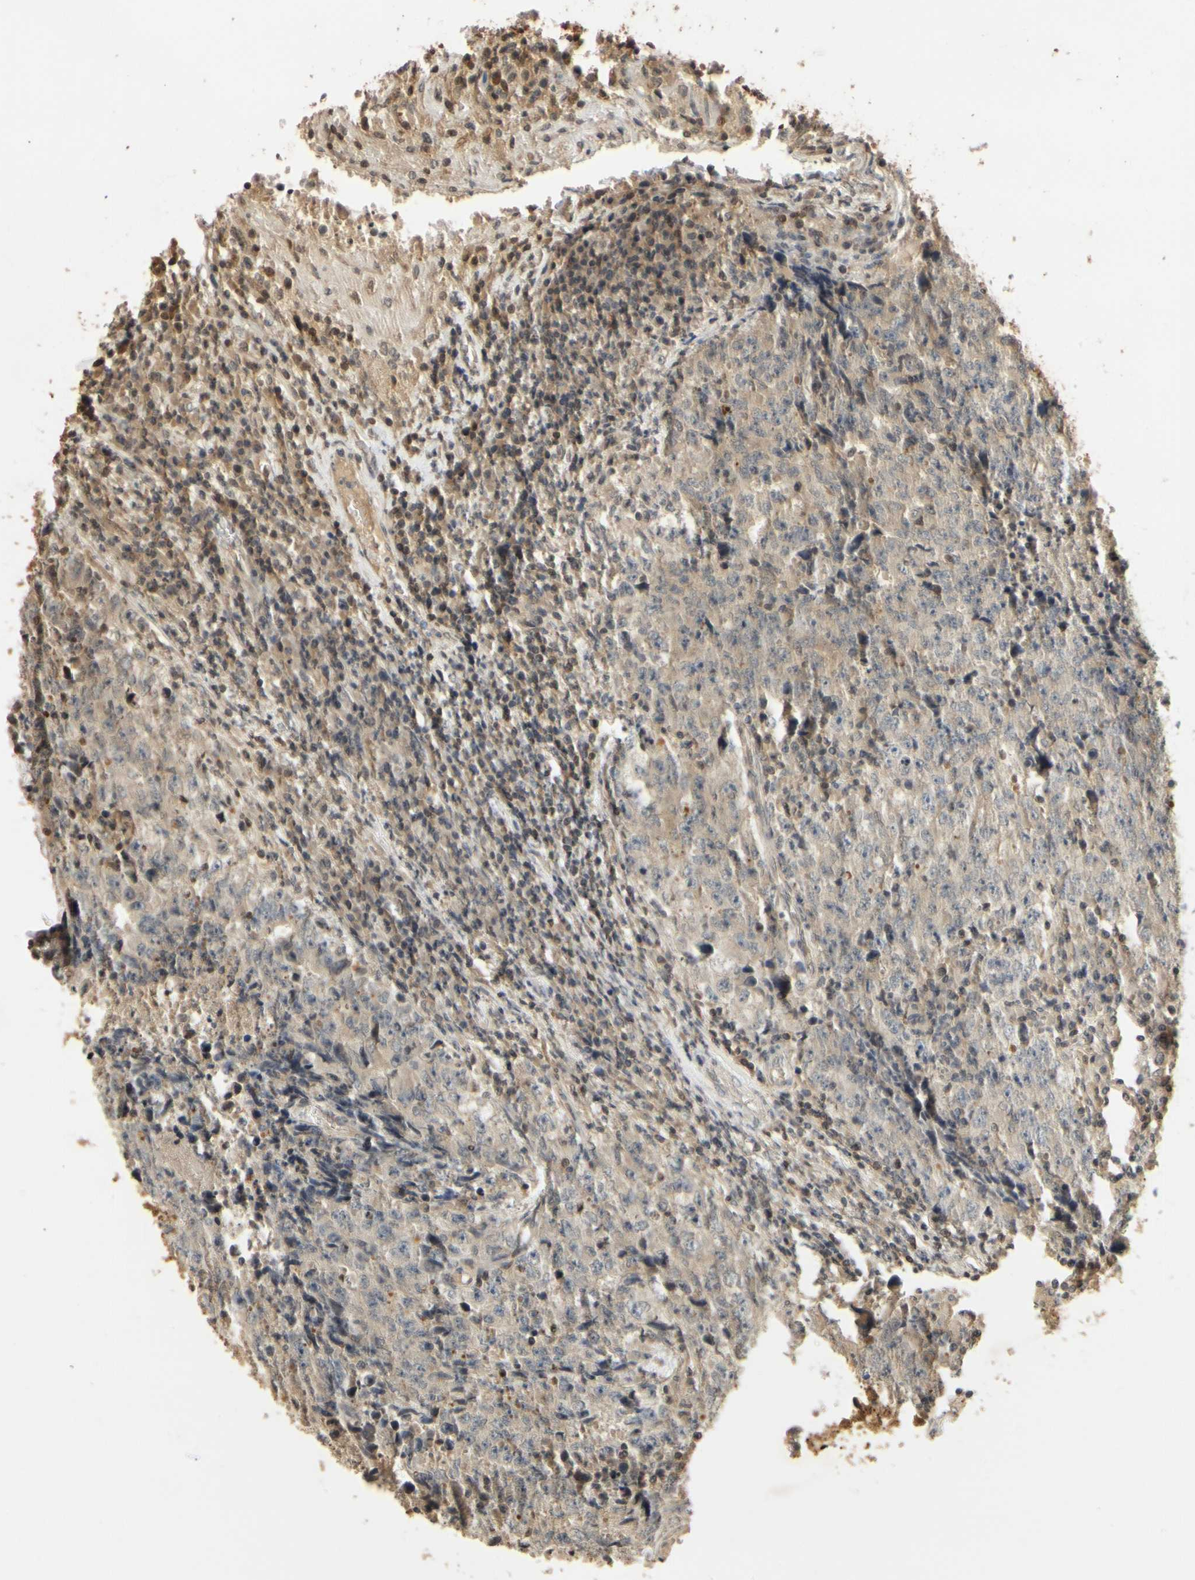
{"staining": {"intensity": "weak", "quantity": ">75%", "location": "cytoplasmic/membranous"}, "tissue": "testis cancer", "cell_type": "Tumor cells", "image_type": "cancer", "snomed": [{"axis": "morphology", "description": "Necrosis, NOS"}, {"axis": "morphology", "description": "Carcinoma, Embryonal, NOS"}, {"axis": "topography", "description": "Testis"}], "caption": "The photomicrograph shows a brown stain indicating the presence of a protein in the cytoplasmic/membranous of tumor cells in embryonal carcinoma (testis).", "gene": "SOD1", "patient": {"sex": "male", "age": 19}}